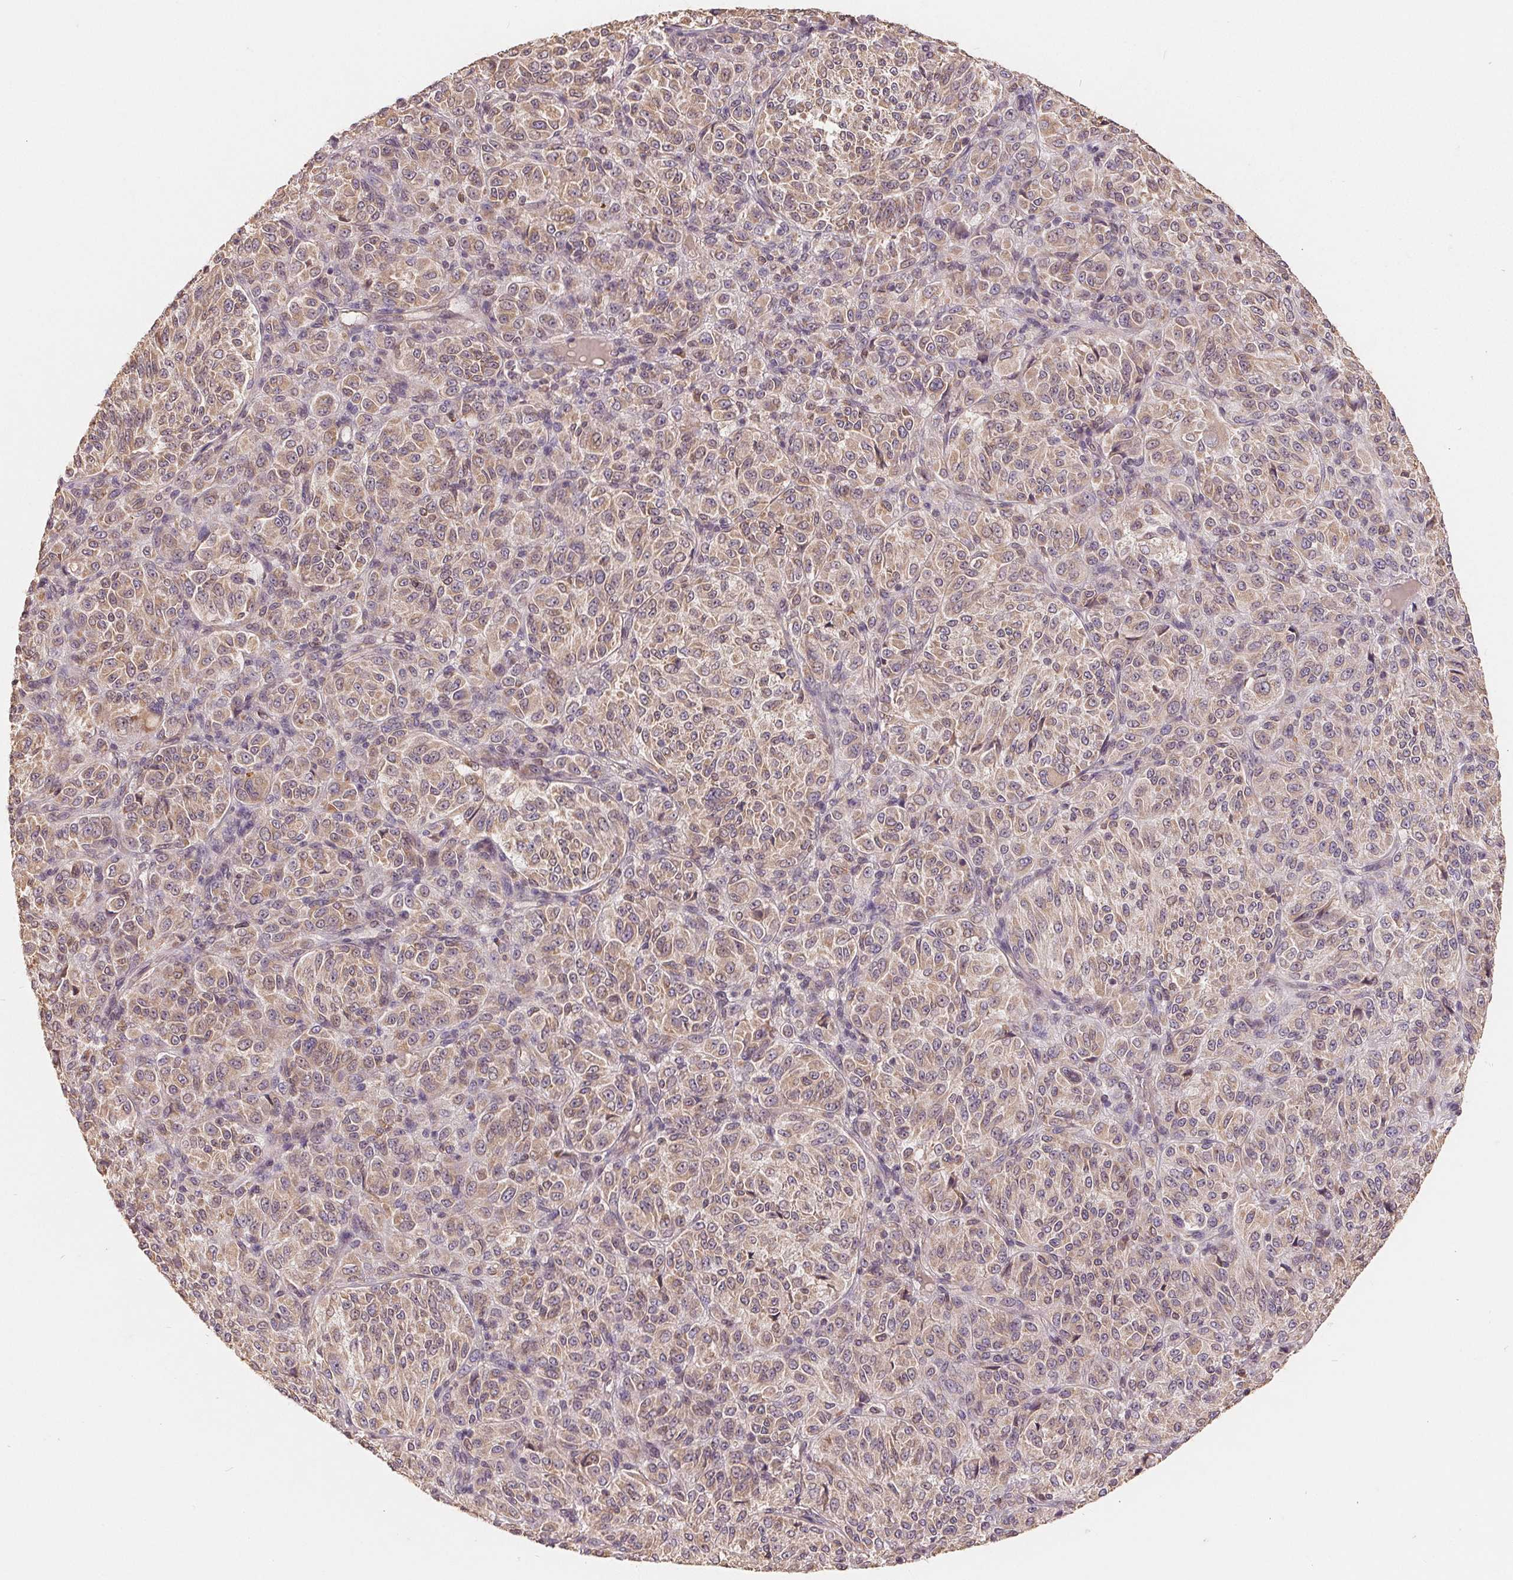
{"staining": {"intensity": "weak", "quantity": "25%-75%", "location": "cytoplasmic/membranous"}, "tissue": "melanoma", "cell_type": "Tumor cells", "image_type": "cancer", "snomed": [{"axis": "morphology", "description": "Malignant melanoma, Metastatic site"}, {"axis": "topography", "description": "Brain"}], "caption": "Melanoma stained with a brown dye displays weak cytoplasmic/membranous positive staining in approximately 25%-75% of tumor cells.", "gene": "CDIPT", "patient": {"sex": "female", "age": 56}}